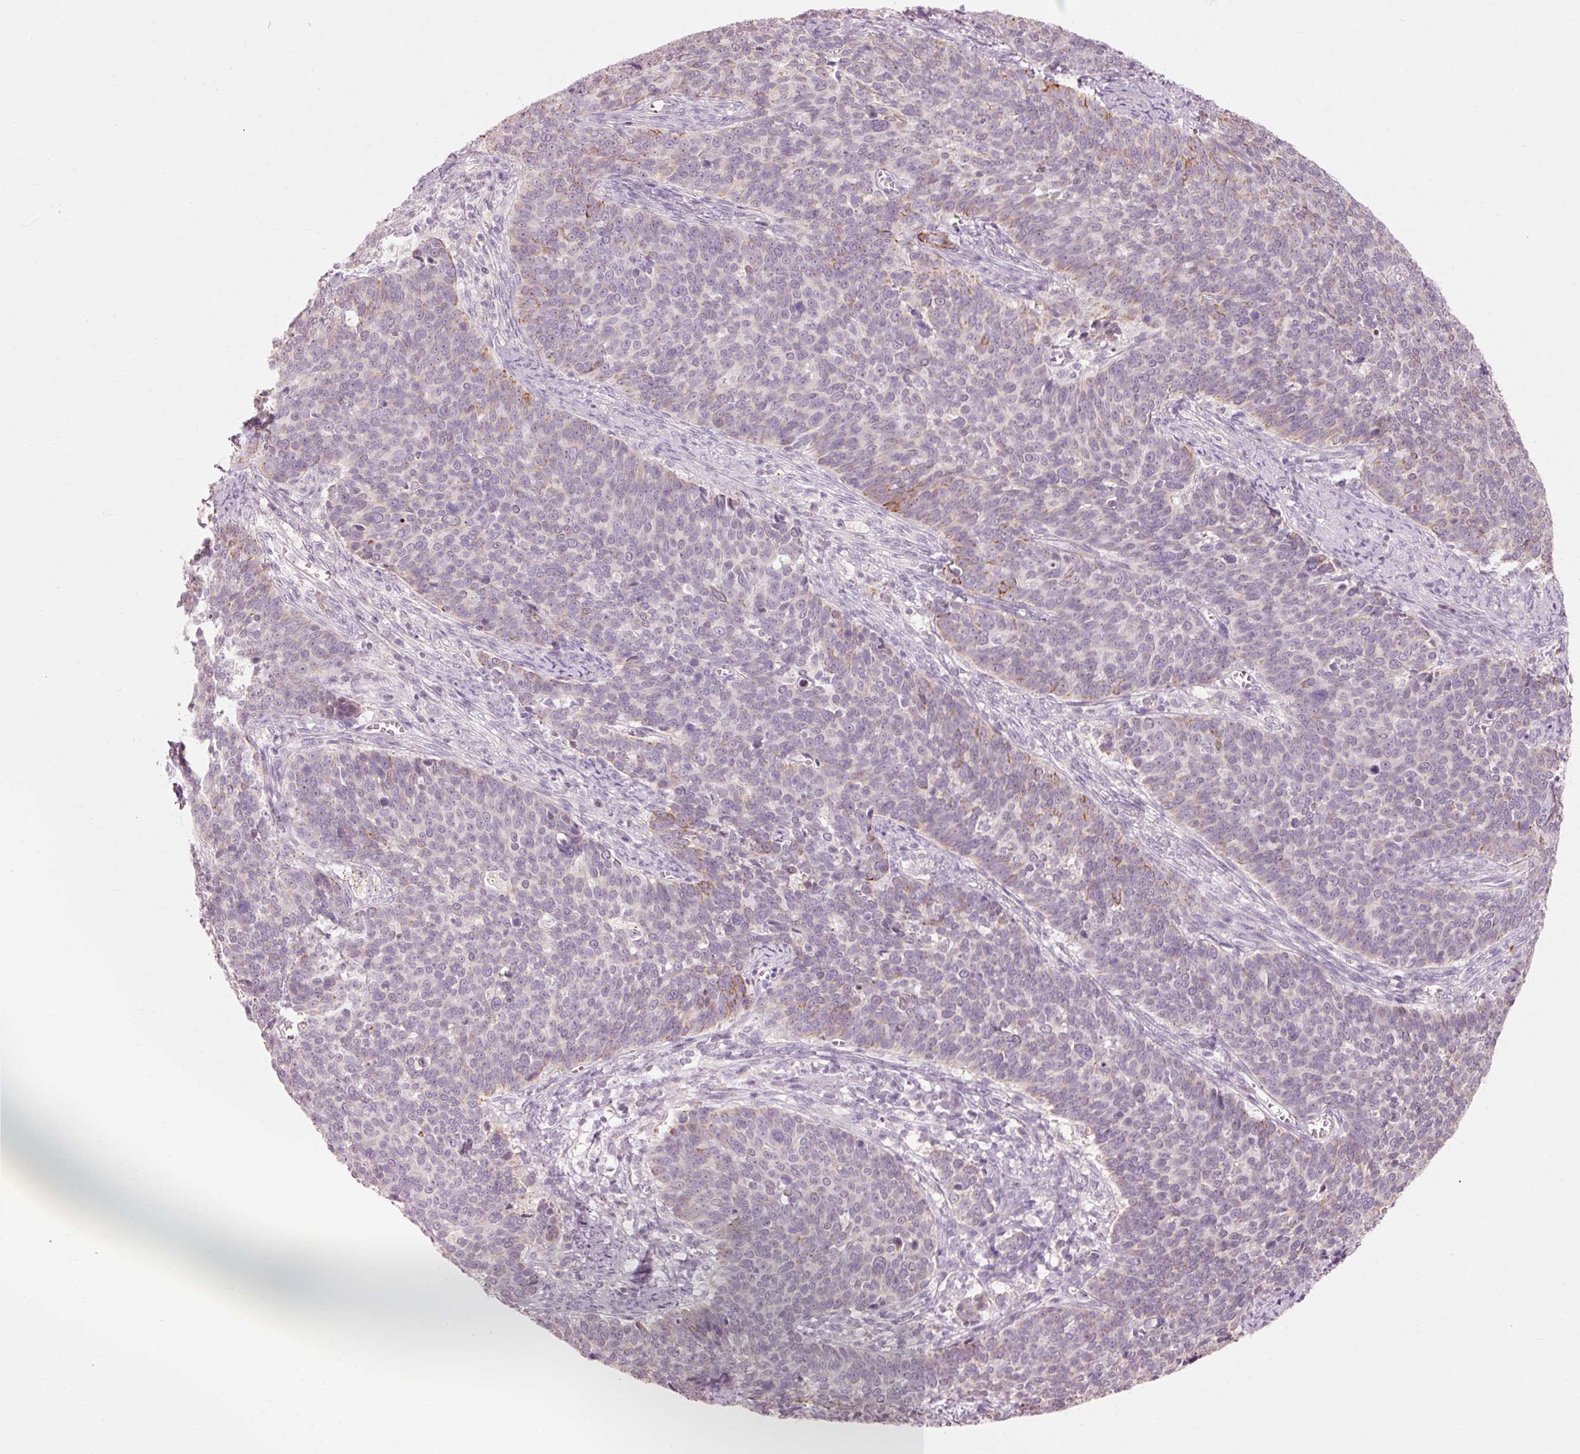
{"staining": {"intensity": "negative", "quantity": "none", "location": "none"}, "tissue": "cervical cancer", "cell_type": "Tumor cells", "image_type": "cancer", "snomed": [{"axis": "morphology", "description": "Squamous cell carcinoma, NOS"}, {"axis": "topography", "description": "Cervix"}], "caption": "Cervical squamous cell carcinoma was stained to show a protein in brown. There is no significant positivity in tumor cells.", "gene": "TRIM73", "patient": {"sex": "female", "age": 39}}